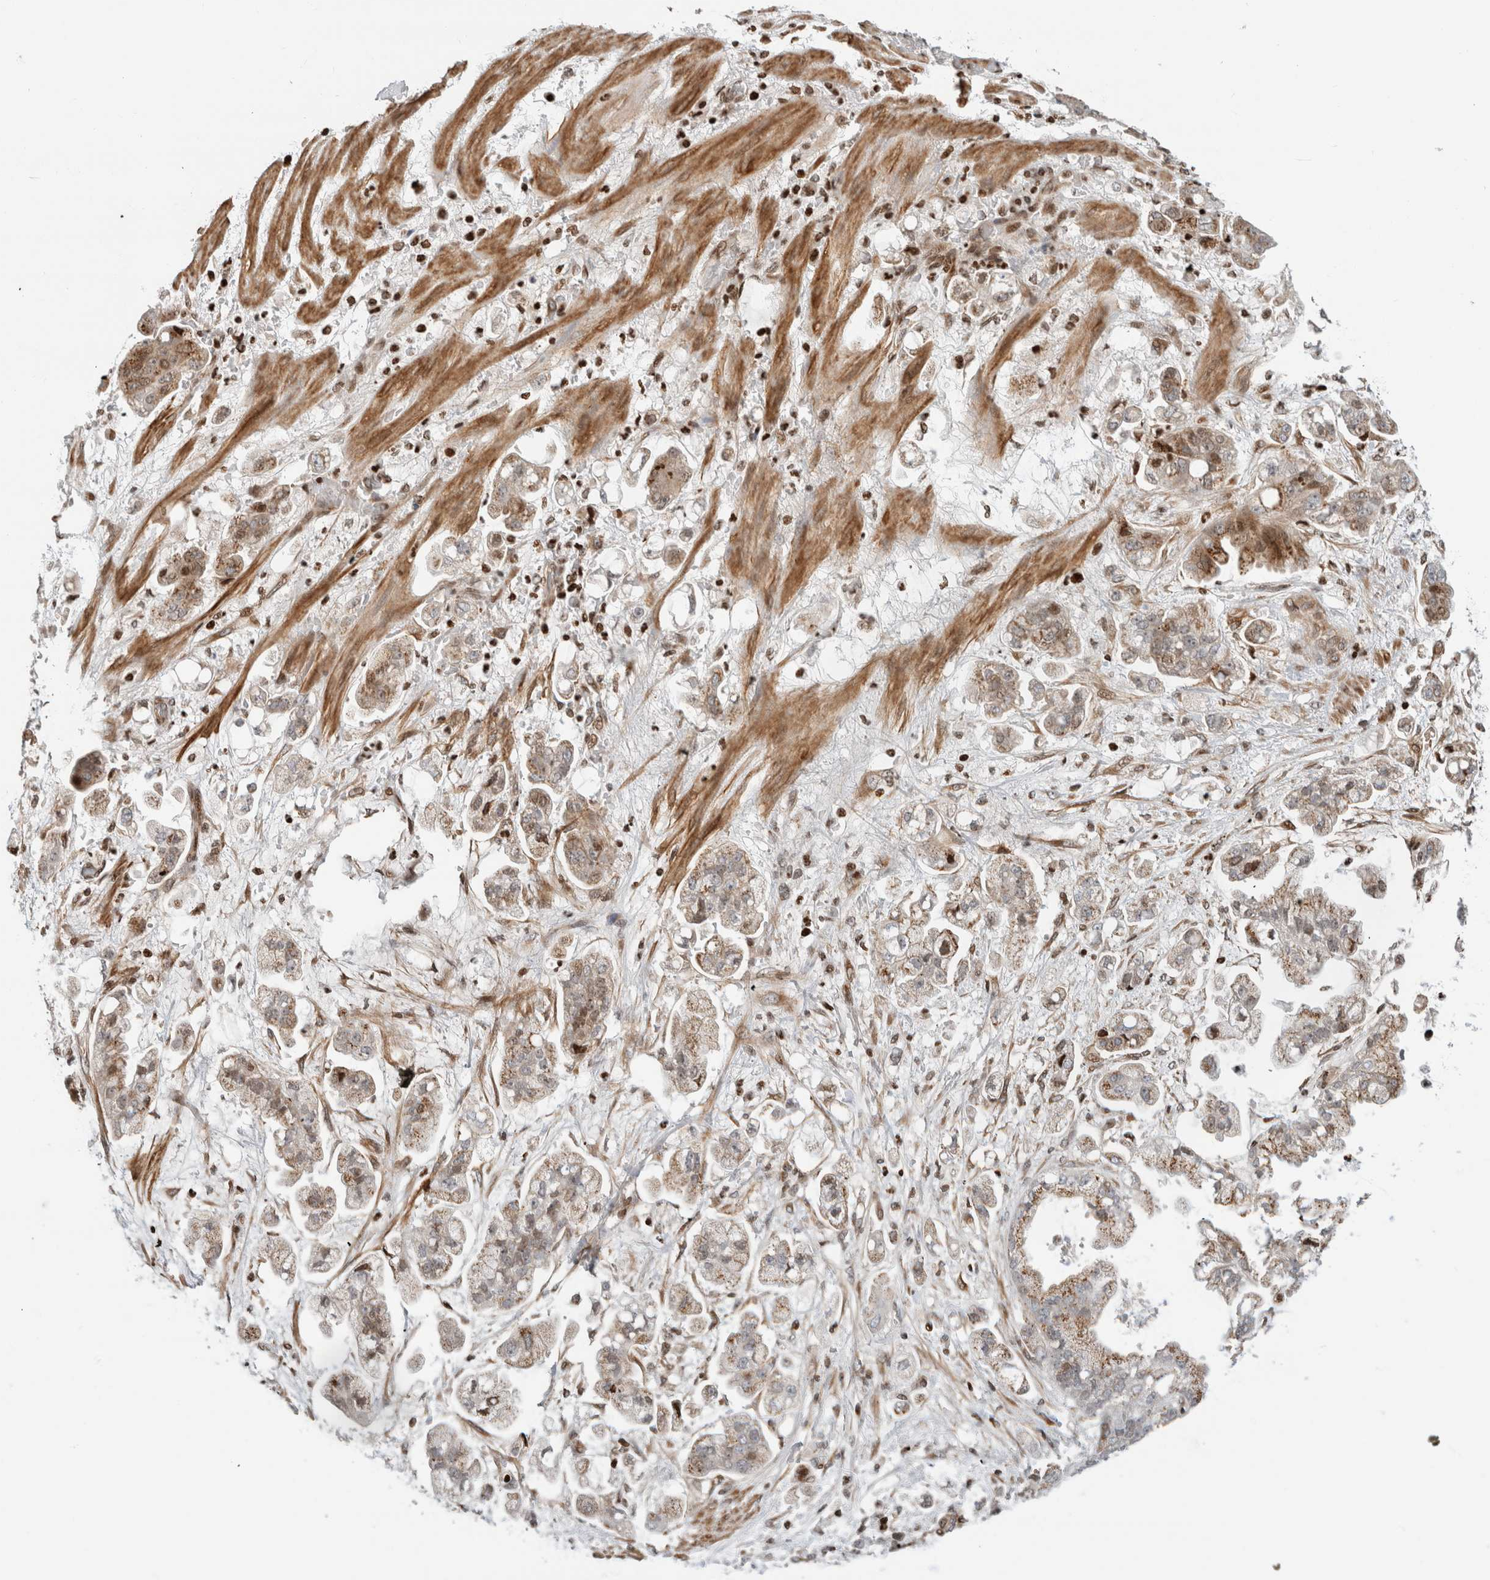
{"staining": {"intensity": "moderate", "quantity": ">75%", "location": "cytoplasmic/membranous"}, "tissue": "stomach cancer", "cell_type": "Tumor cells", "image_type": "cancer", "snomed": [{"axis": "morphology", "description": "Adenocarcinoma, NOS"}, {"axis": "topography", "description": "Stomach"}], "caption": "Moderate cytoplasmic/membranous staining is seen in approximately >75% of tumor cells in adenocarcinoma (stomach). The staining is performed using DAB (3,3'-diaminobenzidine) brown chromogen to label protein expression. The nuclei are counter-stained blue using hematoxylin.", "gene": "GINS4", "patient": {"sex": "male", "age": 62}}